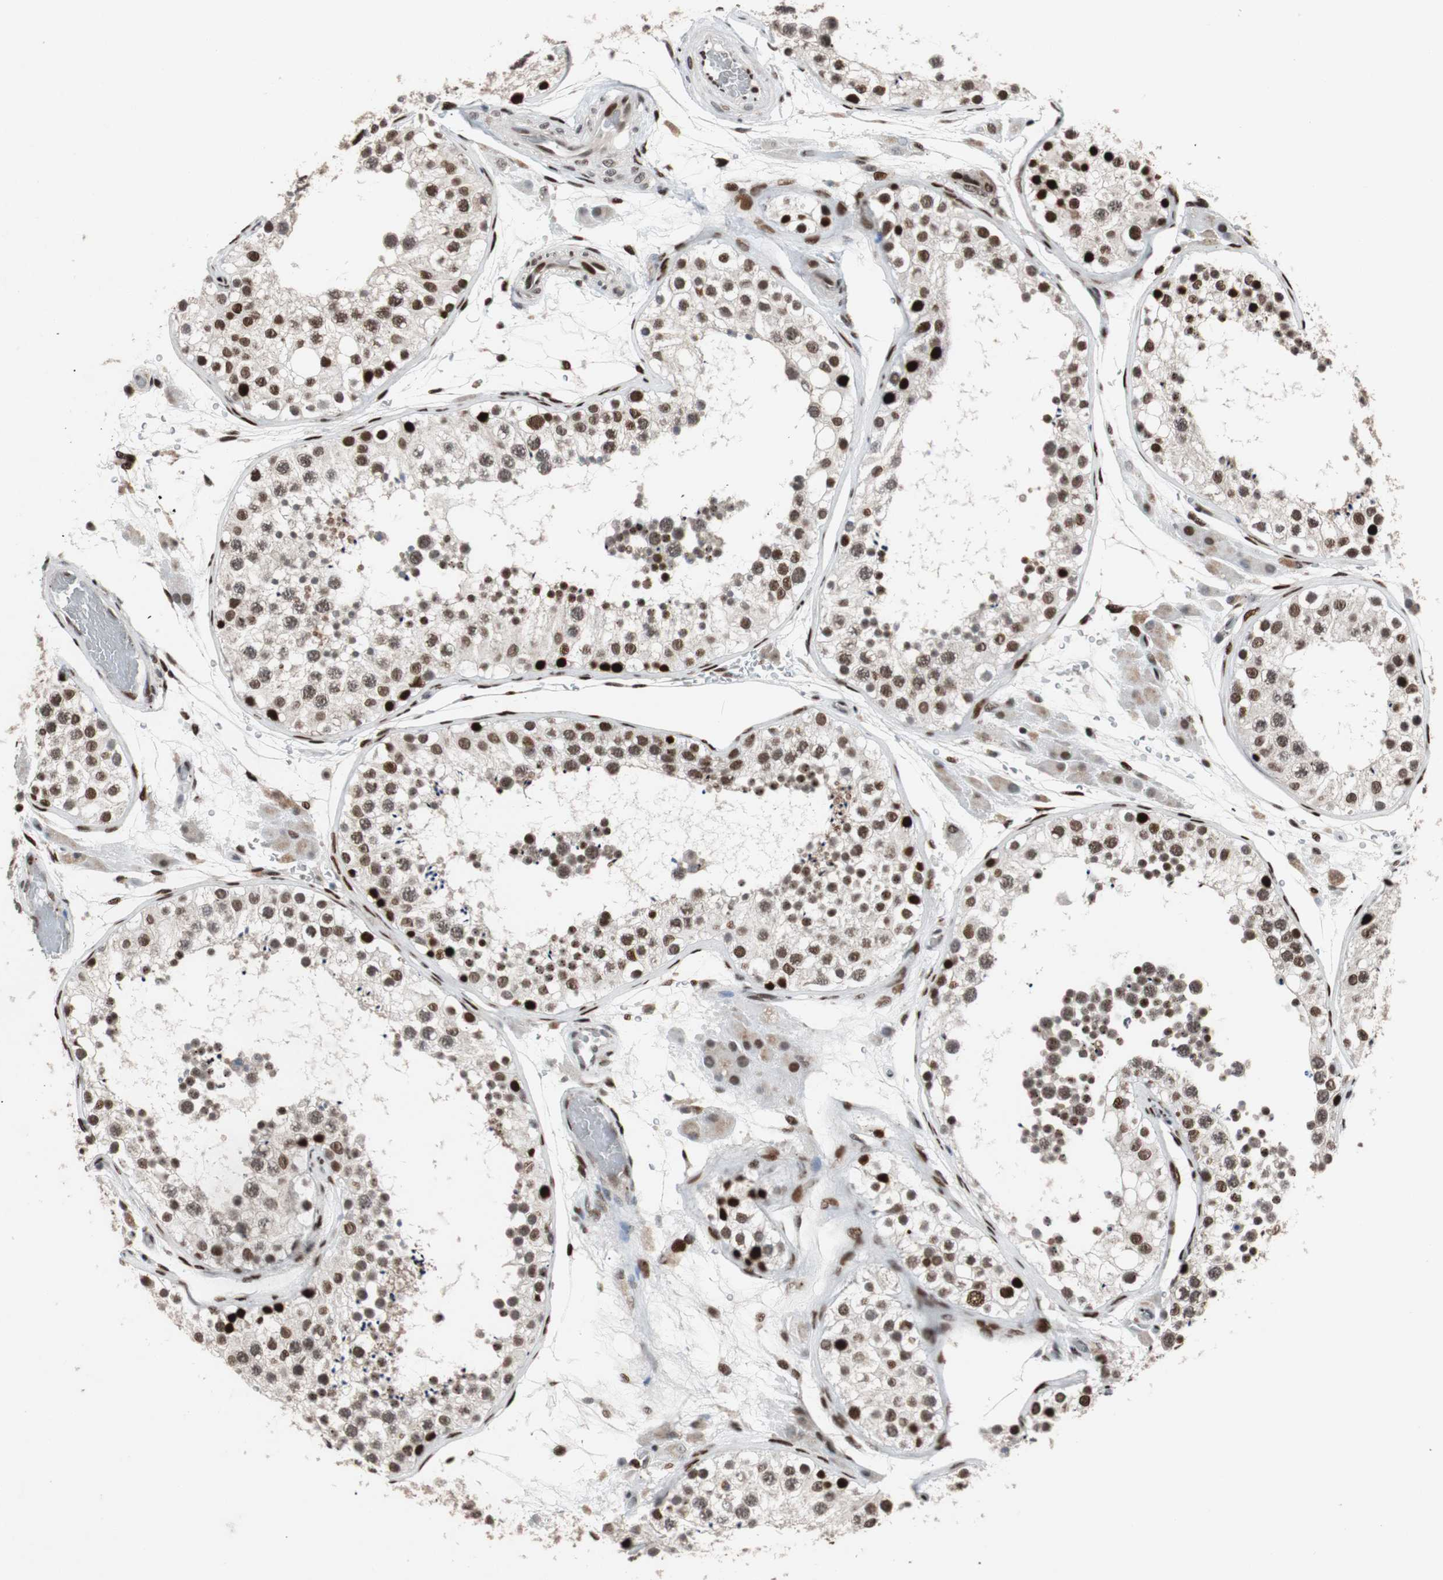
{"staining": {"intensity": "strong", "quantity": ">75%", "location": "nuclear"}, "tissue": "testis", "cell_type": "Cells in seminiferous ducts", "image_type": "normal", "snomed": [{"axis": "morphology", "description": "Normal tissue, NOS"}, {"axis": "topography", "description": "Testis"}], "caption": "Brown immunohistochemical staining in benign testis displays strong nuclear positivity in approximately >75% of cells in seminiferous ducts.", "gene": "NBL1", "patient": {"sex": "male", "age": 26}}